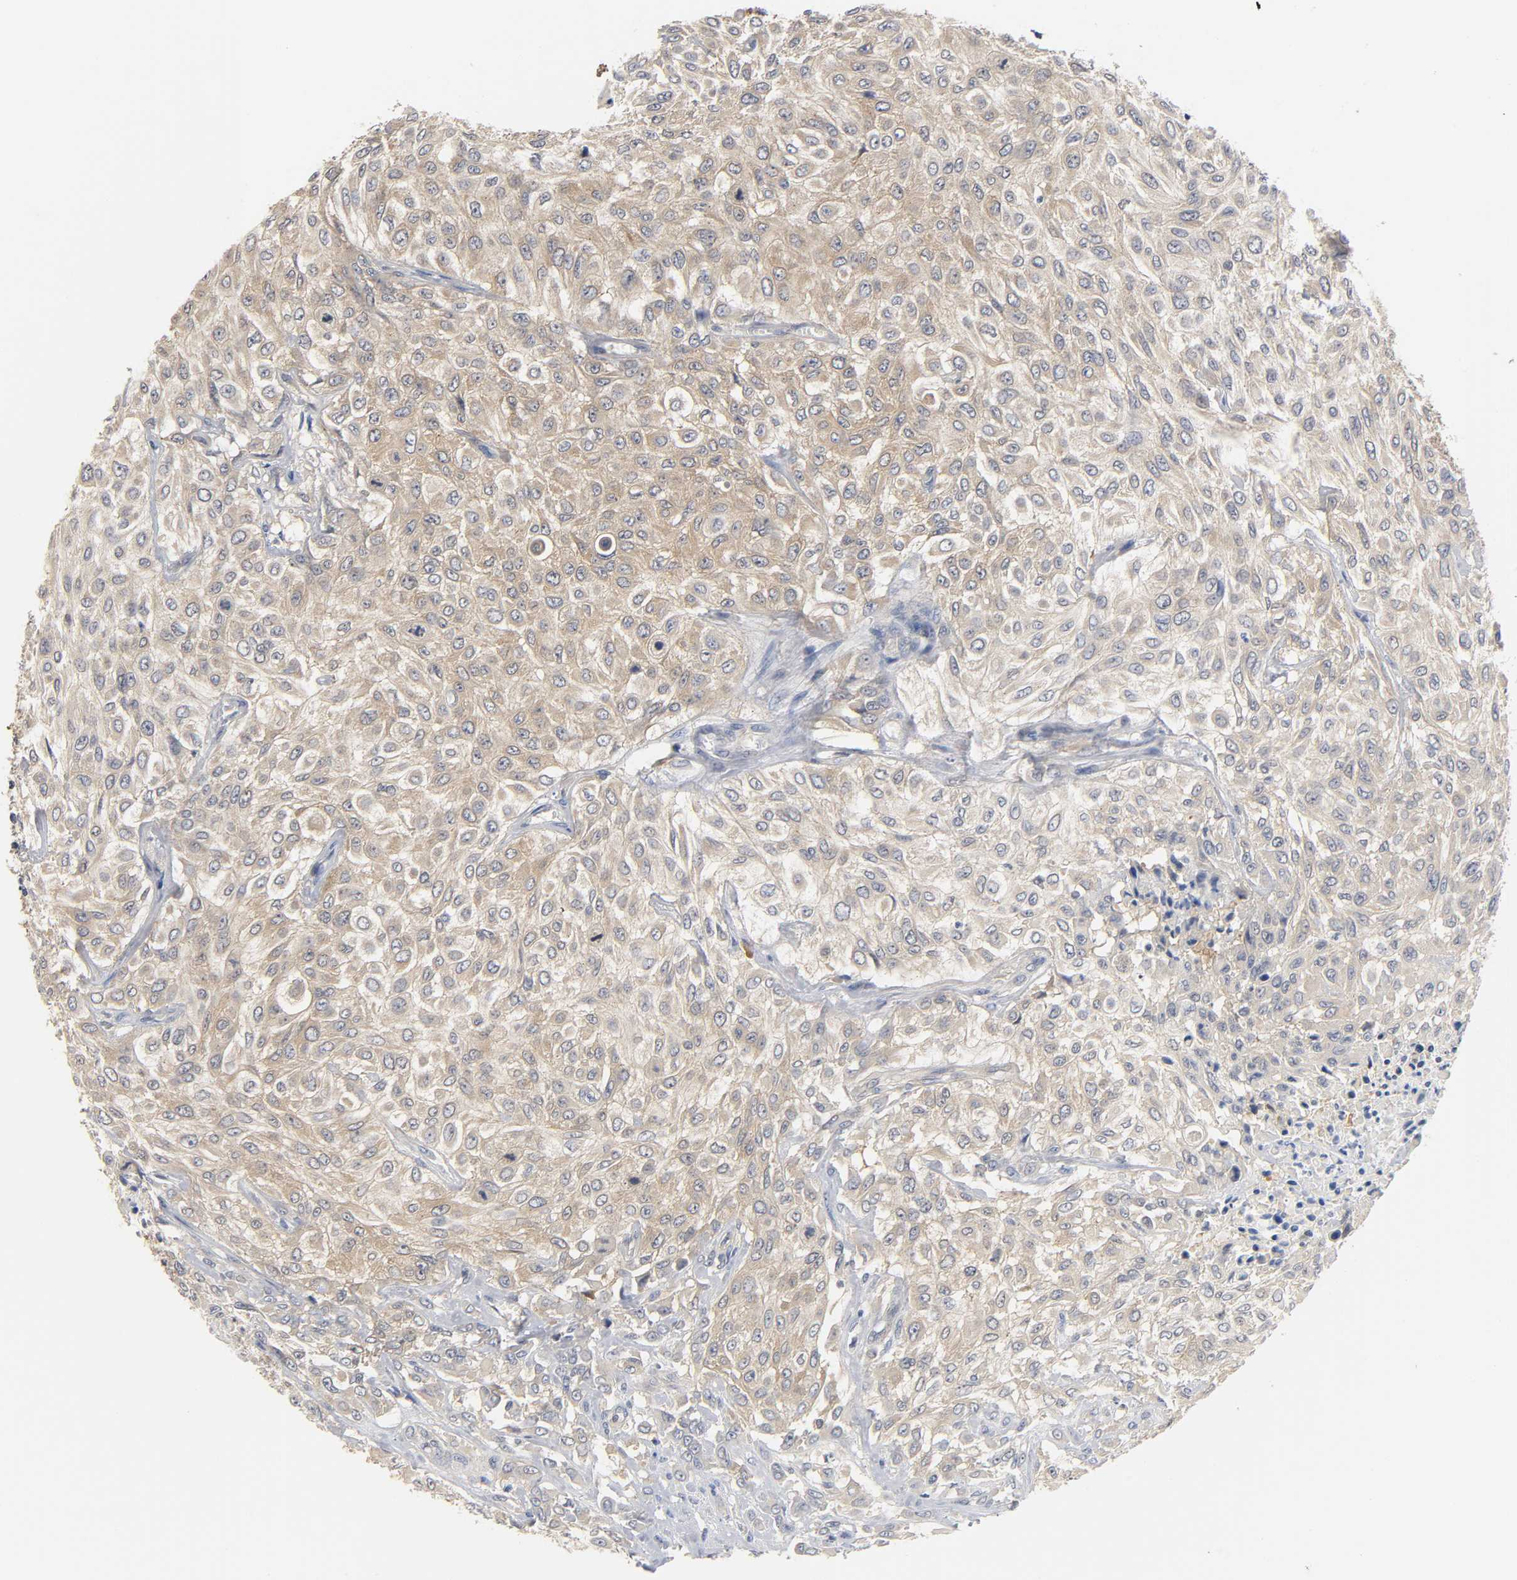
{"staining": {"intensity": "weak", "quantity": ">75%", "location": "cytoplasmic/membranous"}, "tissue": "urothelial cancer", "cell_type": "Tumor cells", "image_type": "cancer", "snomed": [{"axis": "morphology", "description": "Urothelial carcinoma, High grade"}, {"axis": "topography", "description": "Urinary bladder"}], "caption": "Urothelial cancer was stained to show a protein in brown. There is low levels of weak cytoplasmic/membranous expression in approximately >75% of tumor cells.", "gene": "FYN", "patient": {"sex": "male", "age": 57}}